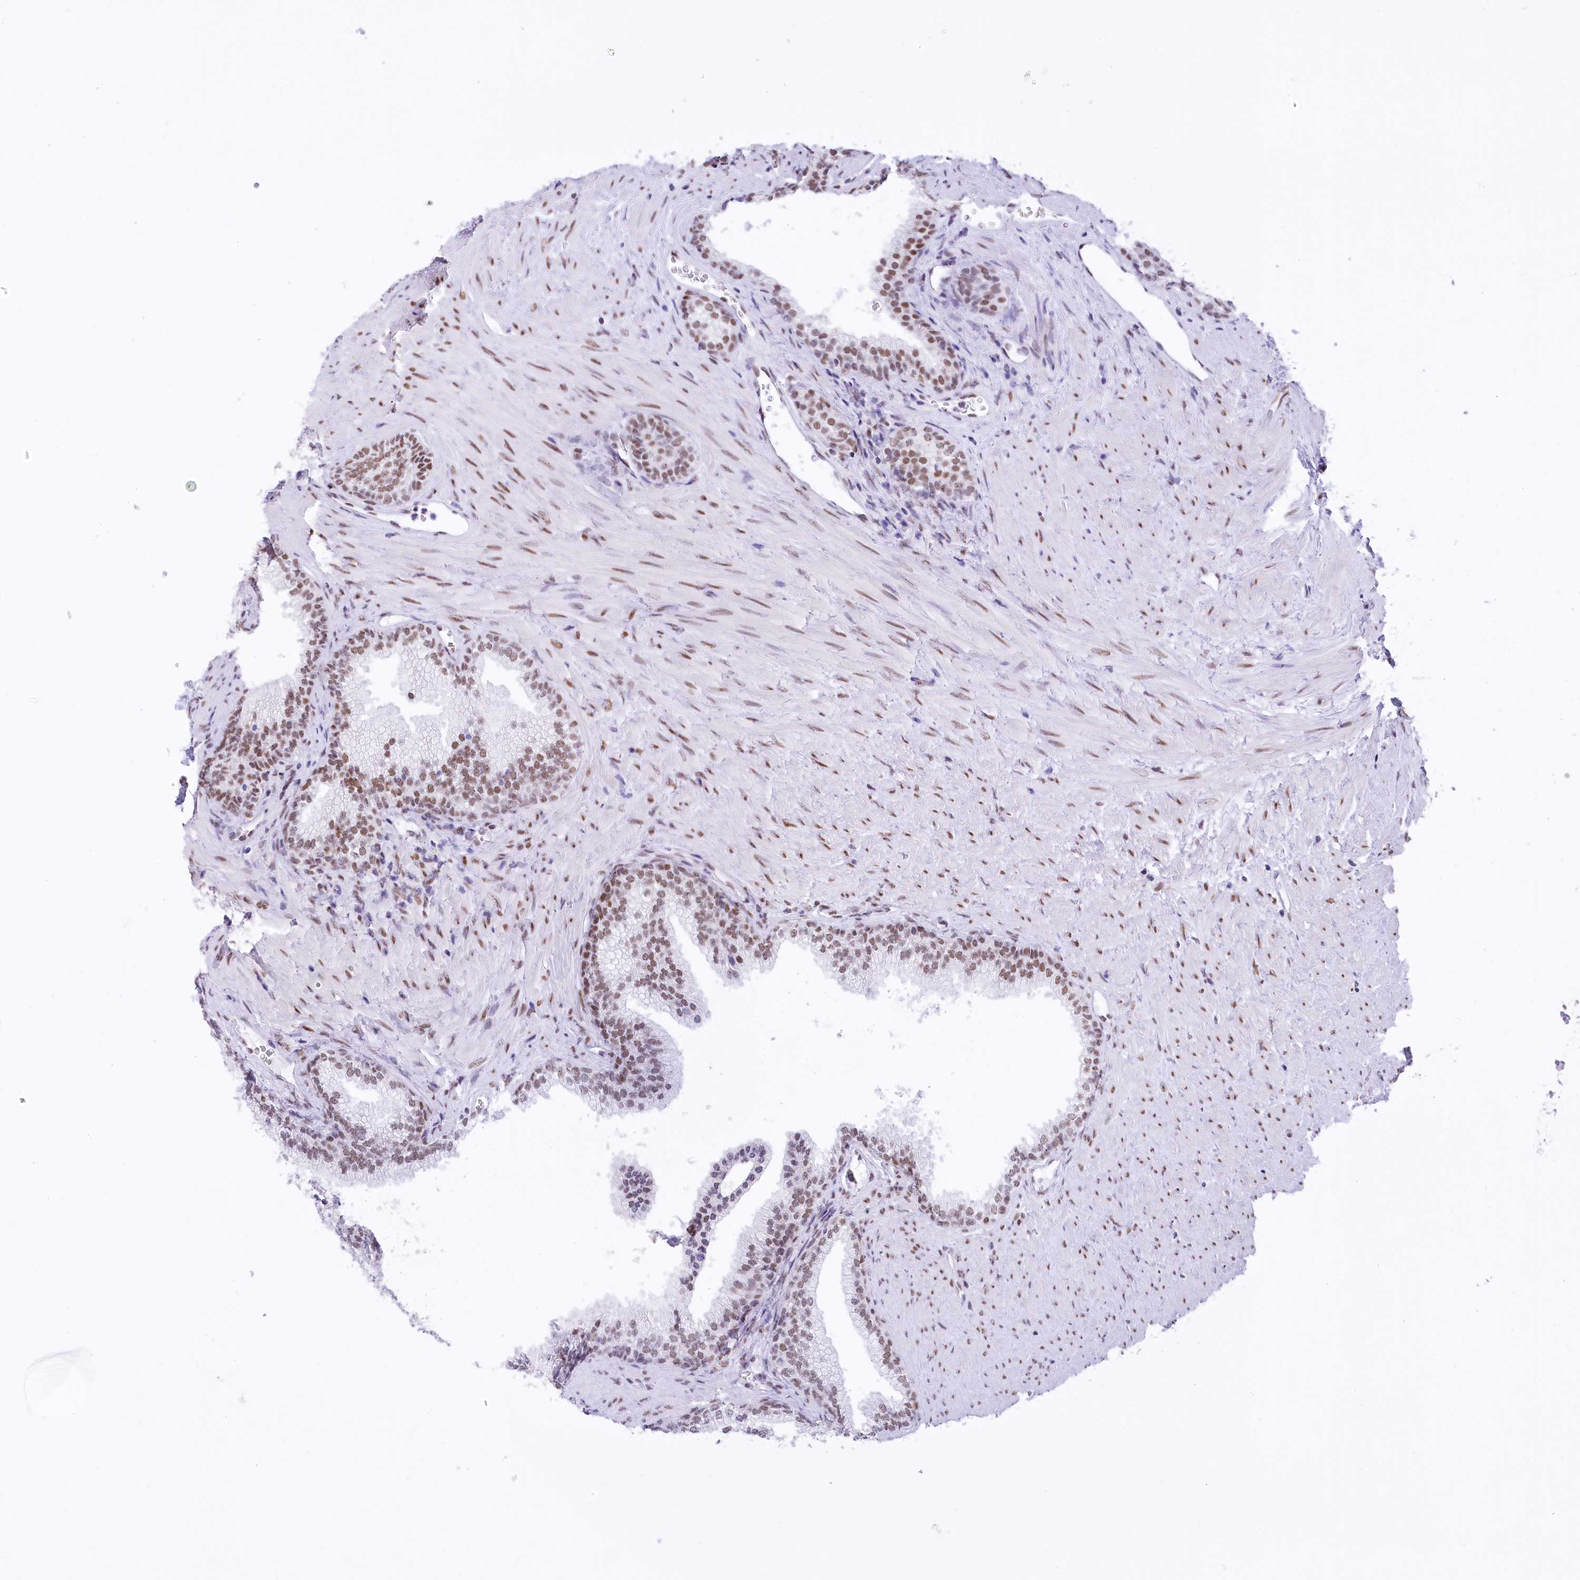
{"staining": {"intensity": "moderate", "quantity": "25%-75%", "location": "nuclear"}, "tissue": "prostate", "cell_type": "Glandular cells", "image_type": "normal", "snomed": [{"axis": "morphology", "description": "Normal tissue, NOS"}, {"axis": "topography", "description": "Prostate"}], "caption": "Protein staining of normal prostate exhibits moderate nuclear staining in about 25%-75% of glandular cells.", "gene": "HNRNPA0", "patient": {"sex": "male", "age": 76}}